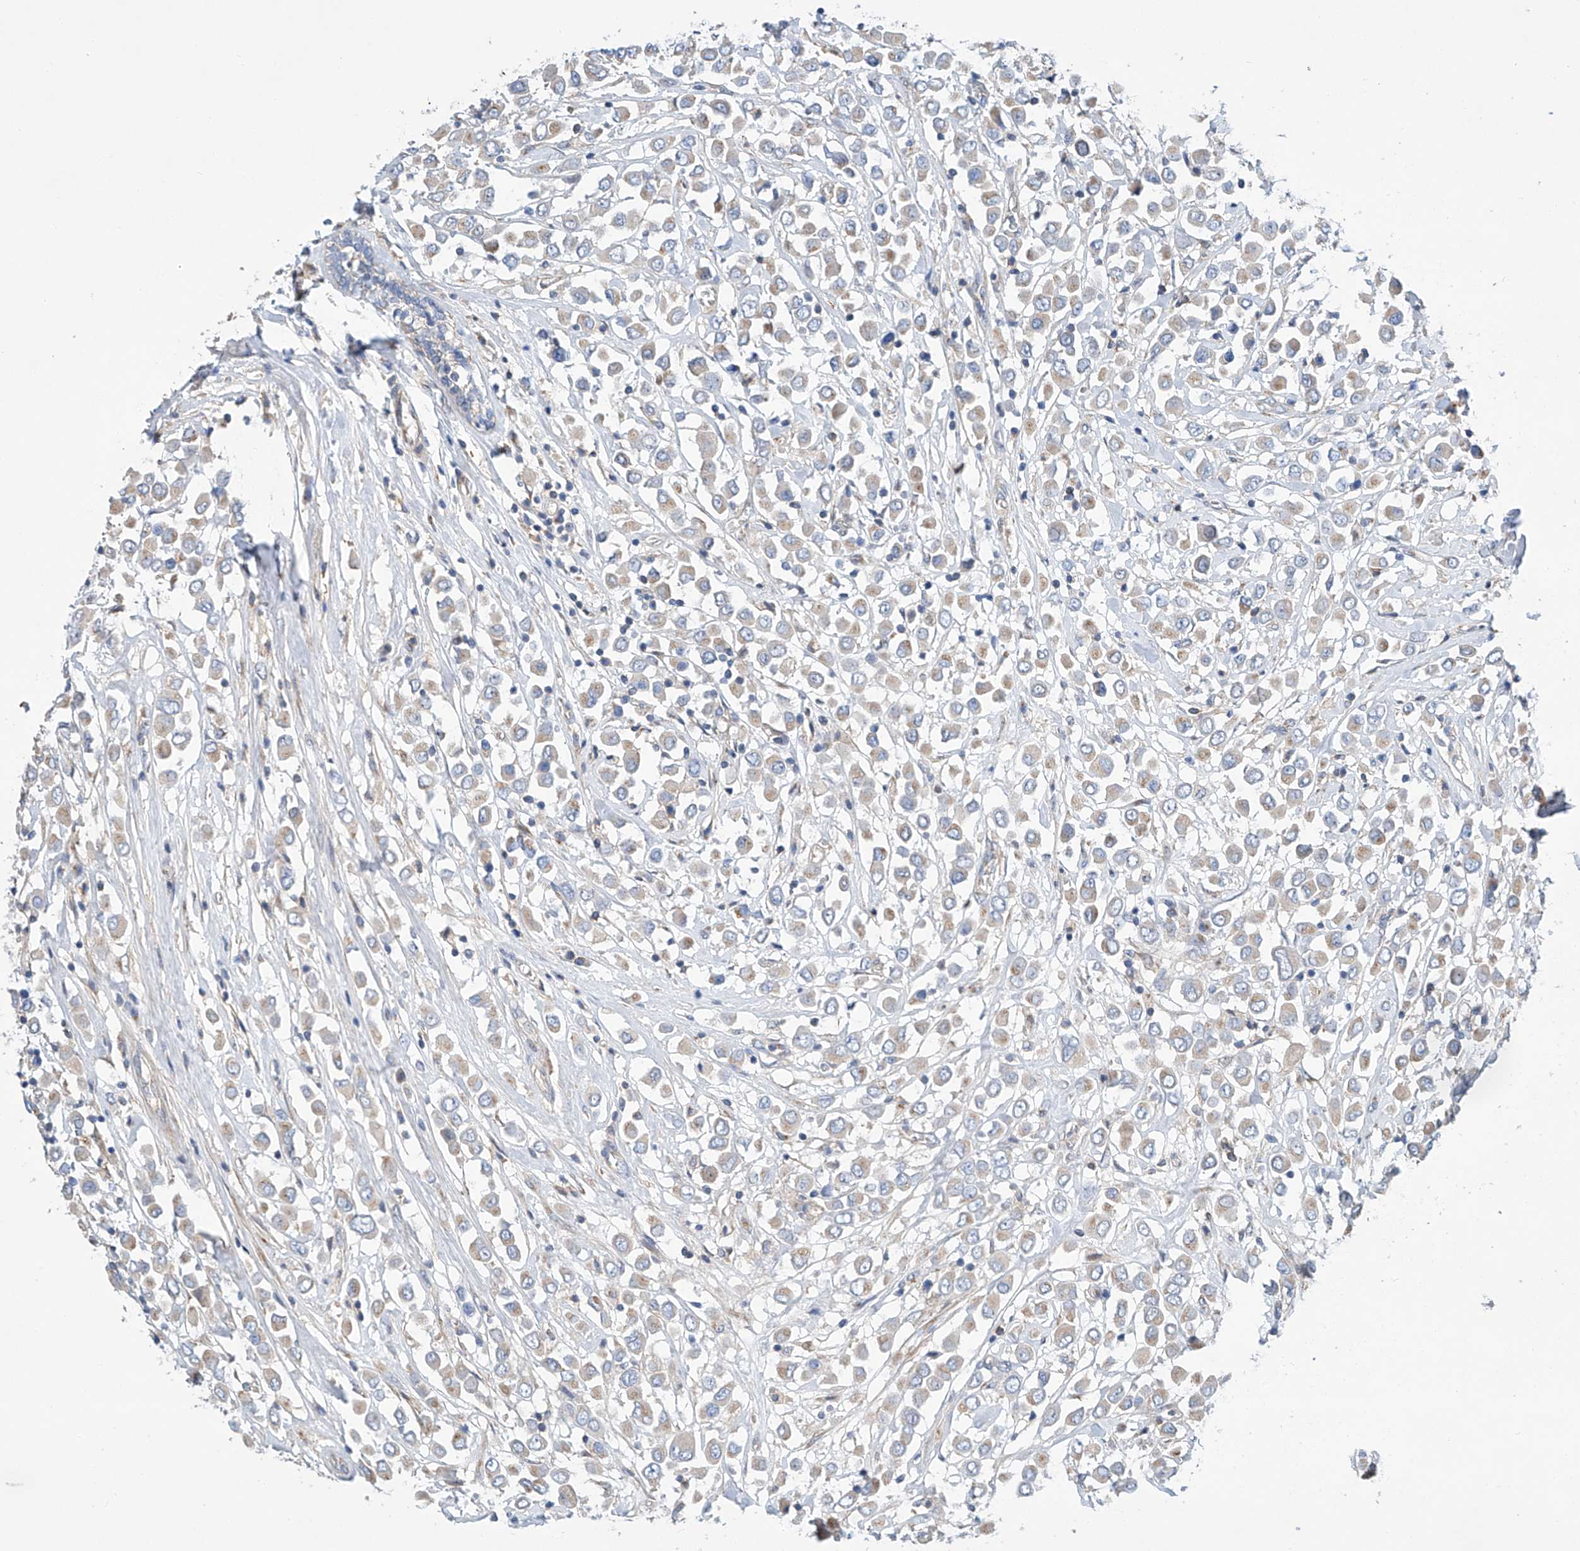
{"staining": {"intensity": "weak", "quantity": "25%-75%", "location": "cytoplasmic/membranous"}, "tissue": "breast cancer", "cell_type": "Tumor cells", "image_type": "cancer", "snomed": [{"axis": "morphology", "description": "Duct carcinoma"}, {"axis": "topography", "description": "Breast"}], "caption": "IHC of human breast cancer (intraductal carcinoma) exhibits low levels of weak cytoplasmic/membranous expression in approximately 25%-75% of tumor cells.", "gene": "SLC22A7", "patient": {"sex": "female", "age": 61}}